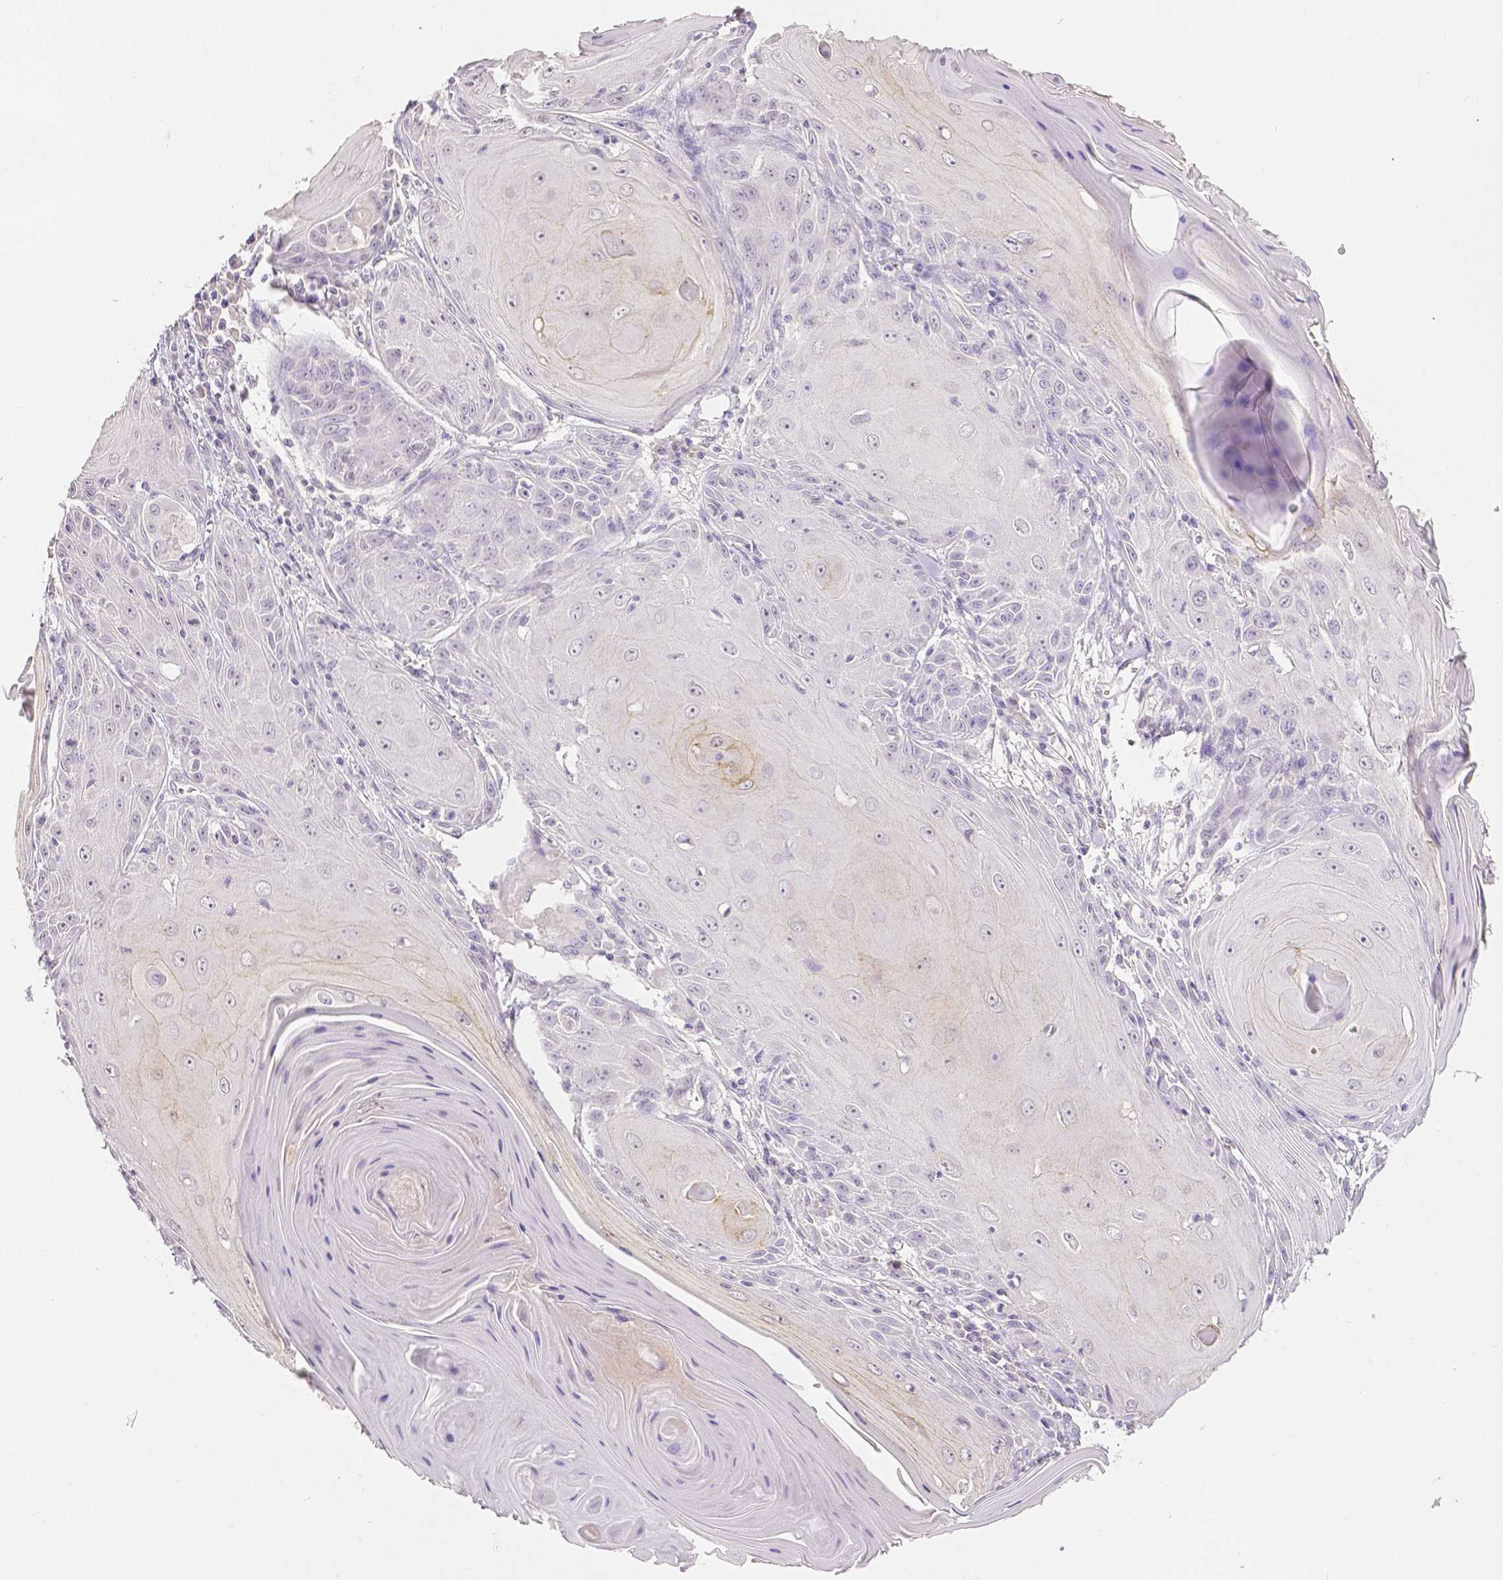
{"staining": {"intensity": "negative", "quantity": "none", "location": "none"}, "tissue": "skin cancer", "cell_type": "Tumor cells", "image_type": "cancer", "snomed": [{"axis": "morphology", "description": "Squamous cell carcinoma, NOS"}, {"axis": "topography", "description": "Skin"}, {"axis": "topography", "description": "Vulva"}], "caption": "An image of human skin cancer (squamous cell carcinoma) is negative for staining in tumor cells.", "gene": "OCLN", "patient": {"sex": "female", "age": 85}}